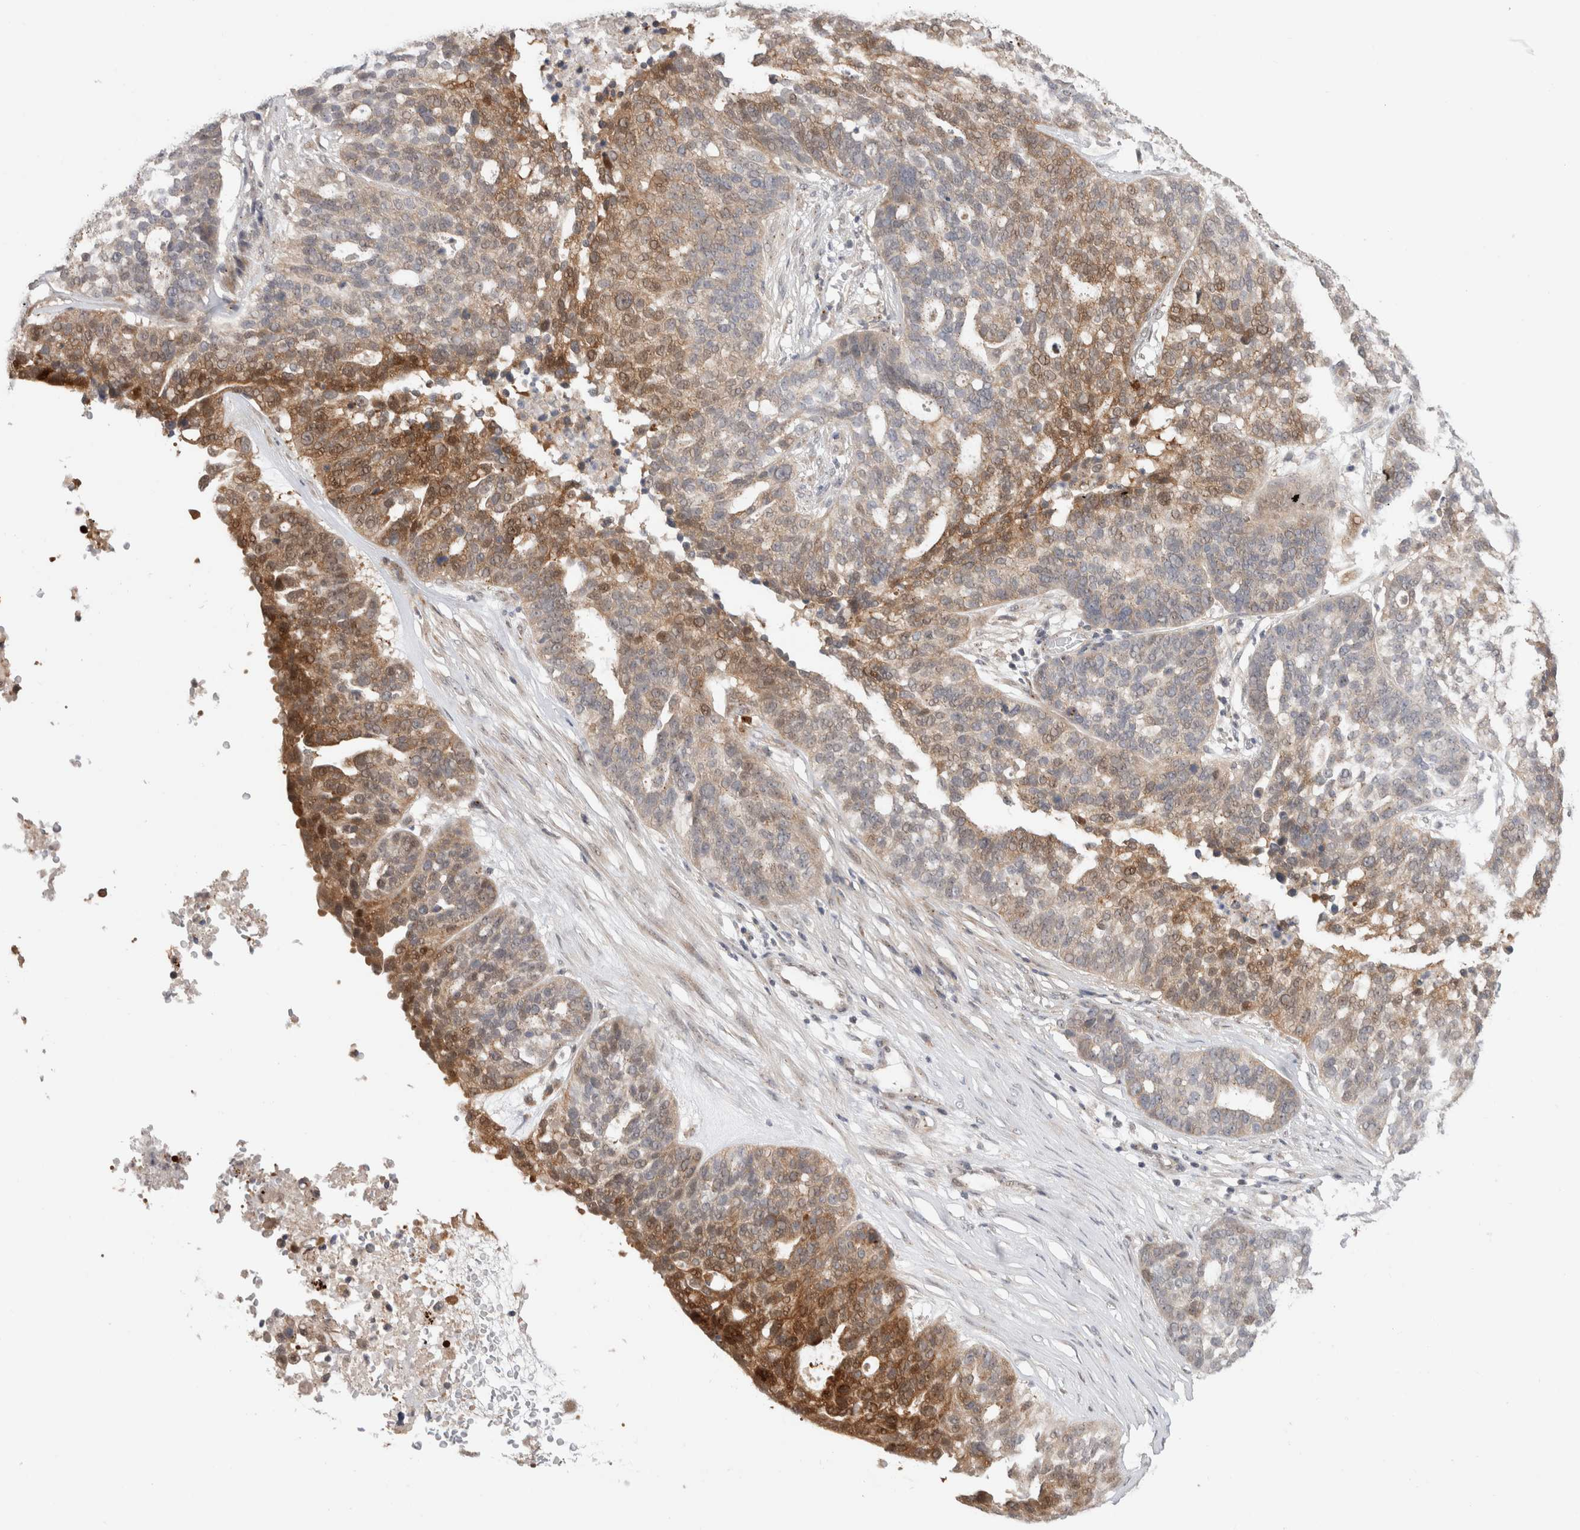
{"staining": {"intensity": "moderate", "quantity": "25%-75%", "location": "cytoplasmic/membranous,nuclear"}, "tissue": "ovarian cancer", "cell_type": "Tumor cells", "image_type": "cancer", "snomed": [{"axis": "morphology", "description": "Cystadenocarcinoma, serous, NOS"}, {"axis": "topography", "description": "Ovary"}], "caption": "This is a micrograph of immunohistochemistry (IHC) staining of ovarian cancer, which shows moderate staining in the cytoplasmic/membranous and nuclear of tumor cells.", "gene": "SLC29A1", "patient": {"sex": "female", "age": 59}}